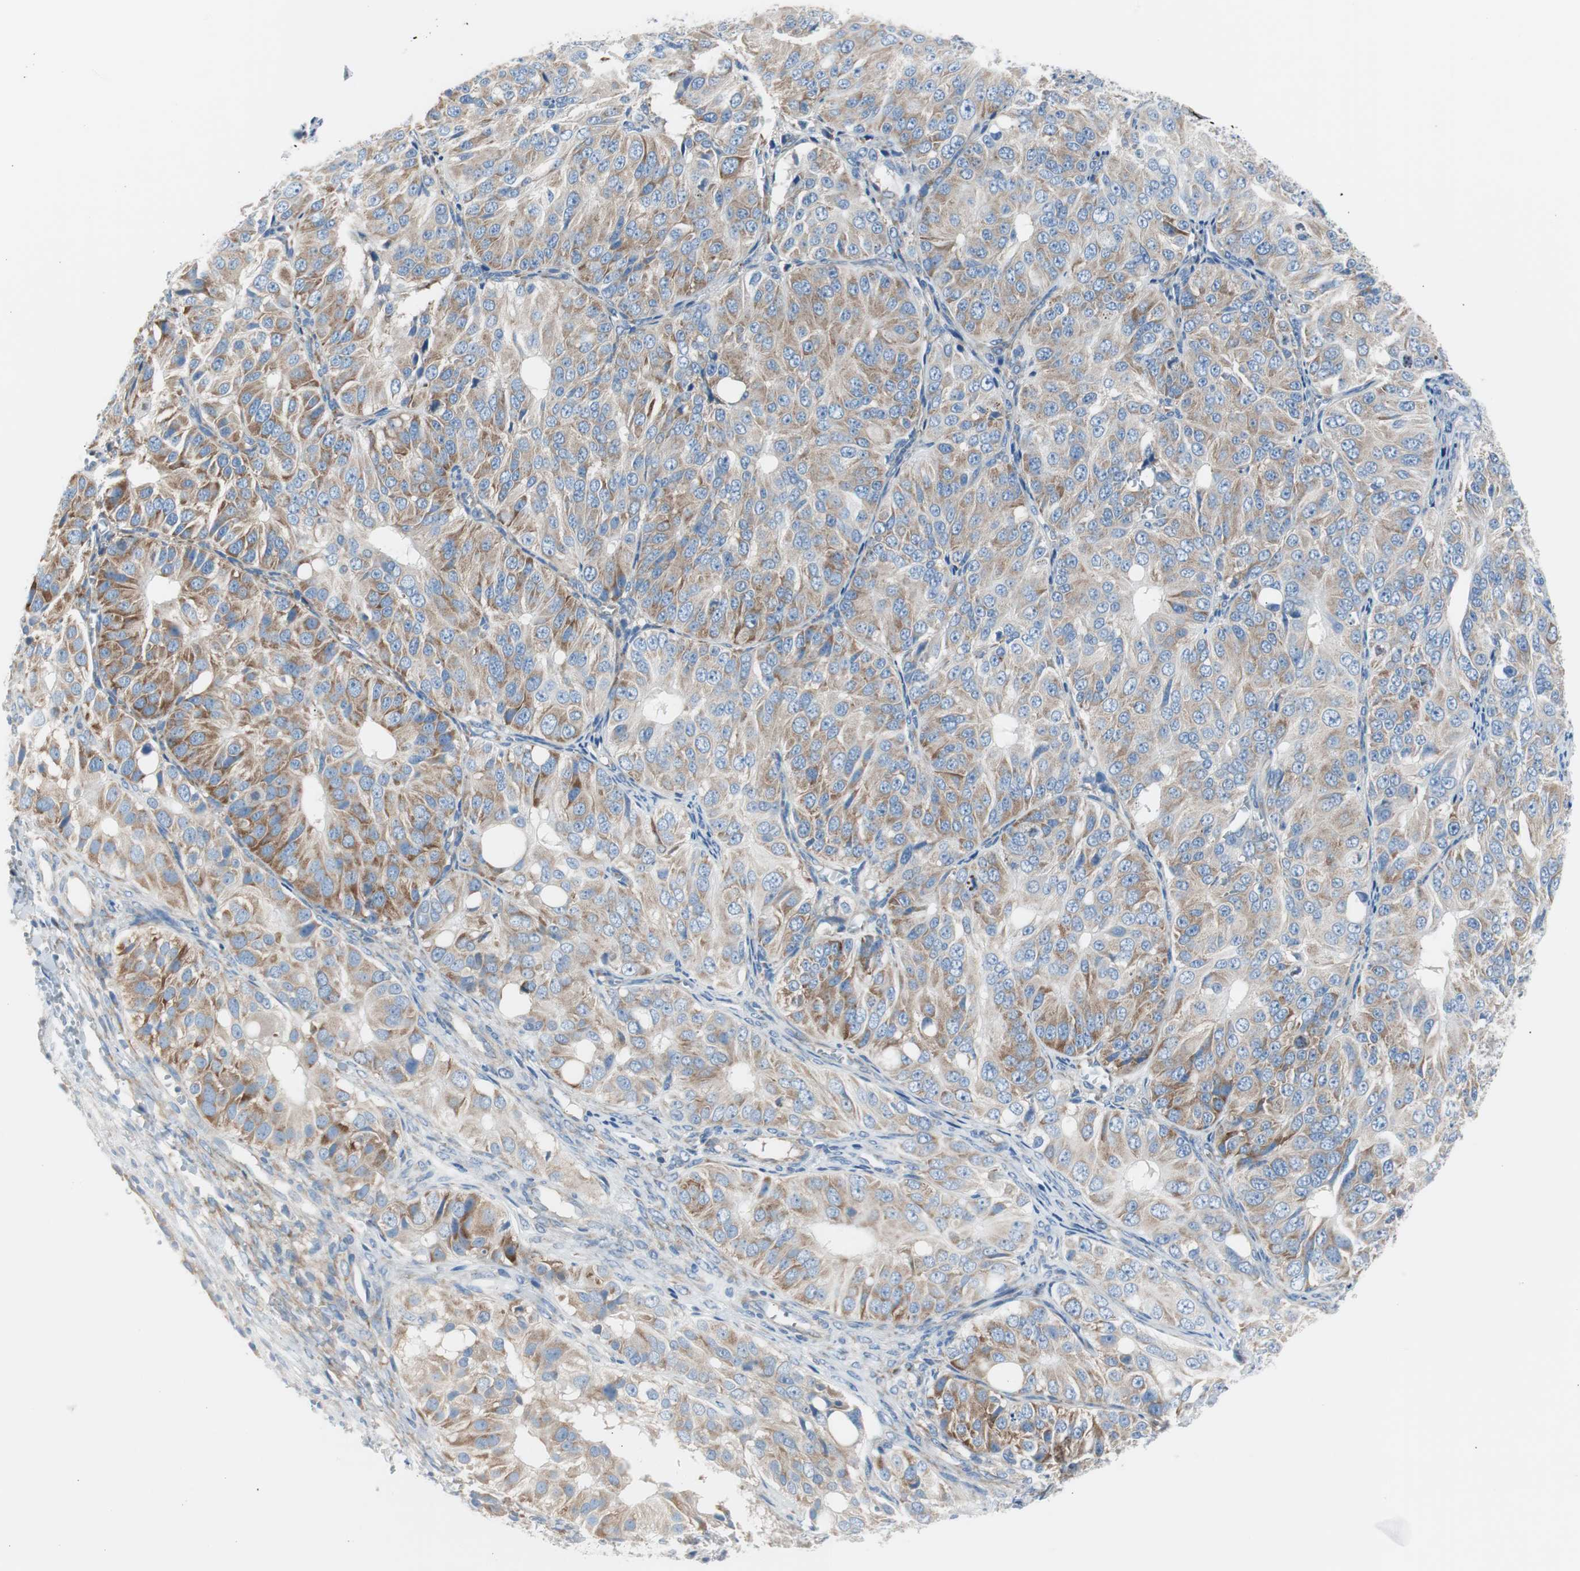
{"staining": {"intensity": "moderate", "quantity": ">75%", "location": "cytoplasmic/membranous"}, "tissue": "ovarian cancer", "cell_type": "Tumor cells", "image_type": "cancer", "snomed": [{"axis": "morphology", "description": "Carcinoma, endometroid"}, {"axis": "topography", "description": "Ovary"}], "caption": "Protein positivity by immunohistochemistry reveals moderate cytoplasmic/membranous positivity in approximately >75% of tumor cells in ovarian endometroid carcinoma.", "gene": "RPS12", "patient": {"sex": "female", "age": 51}}